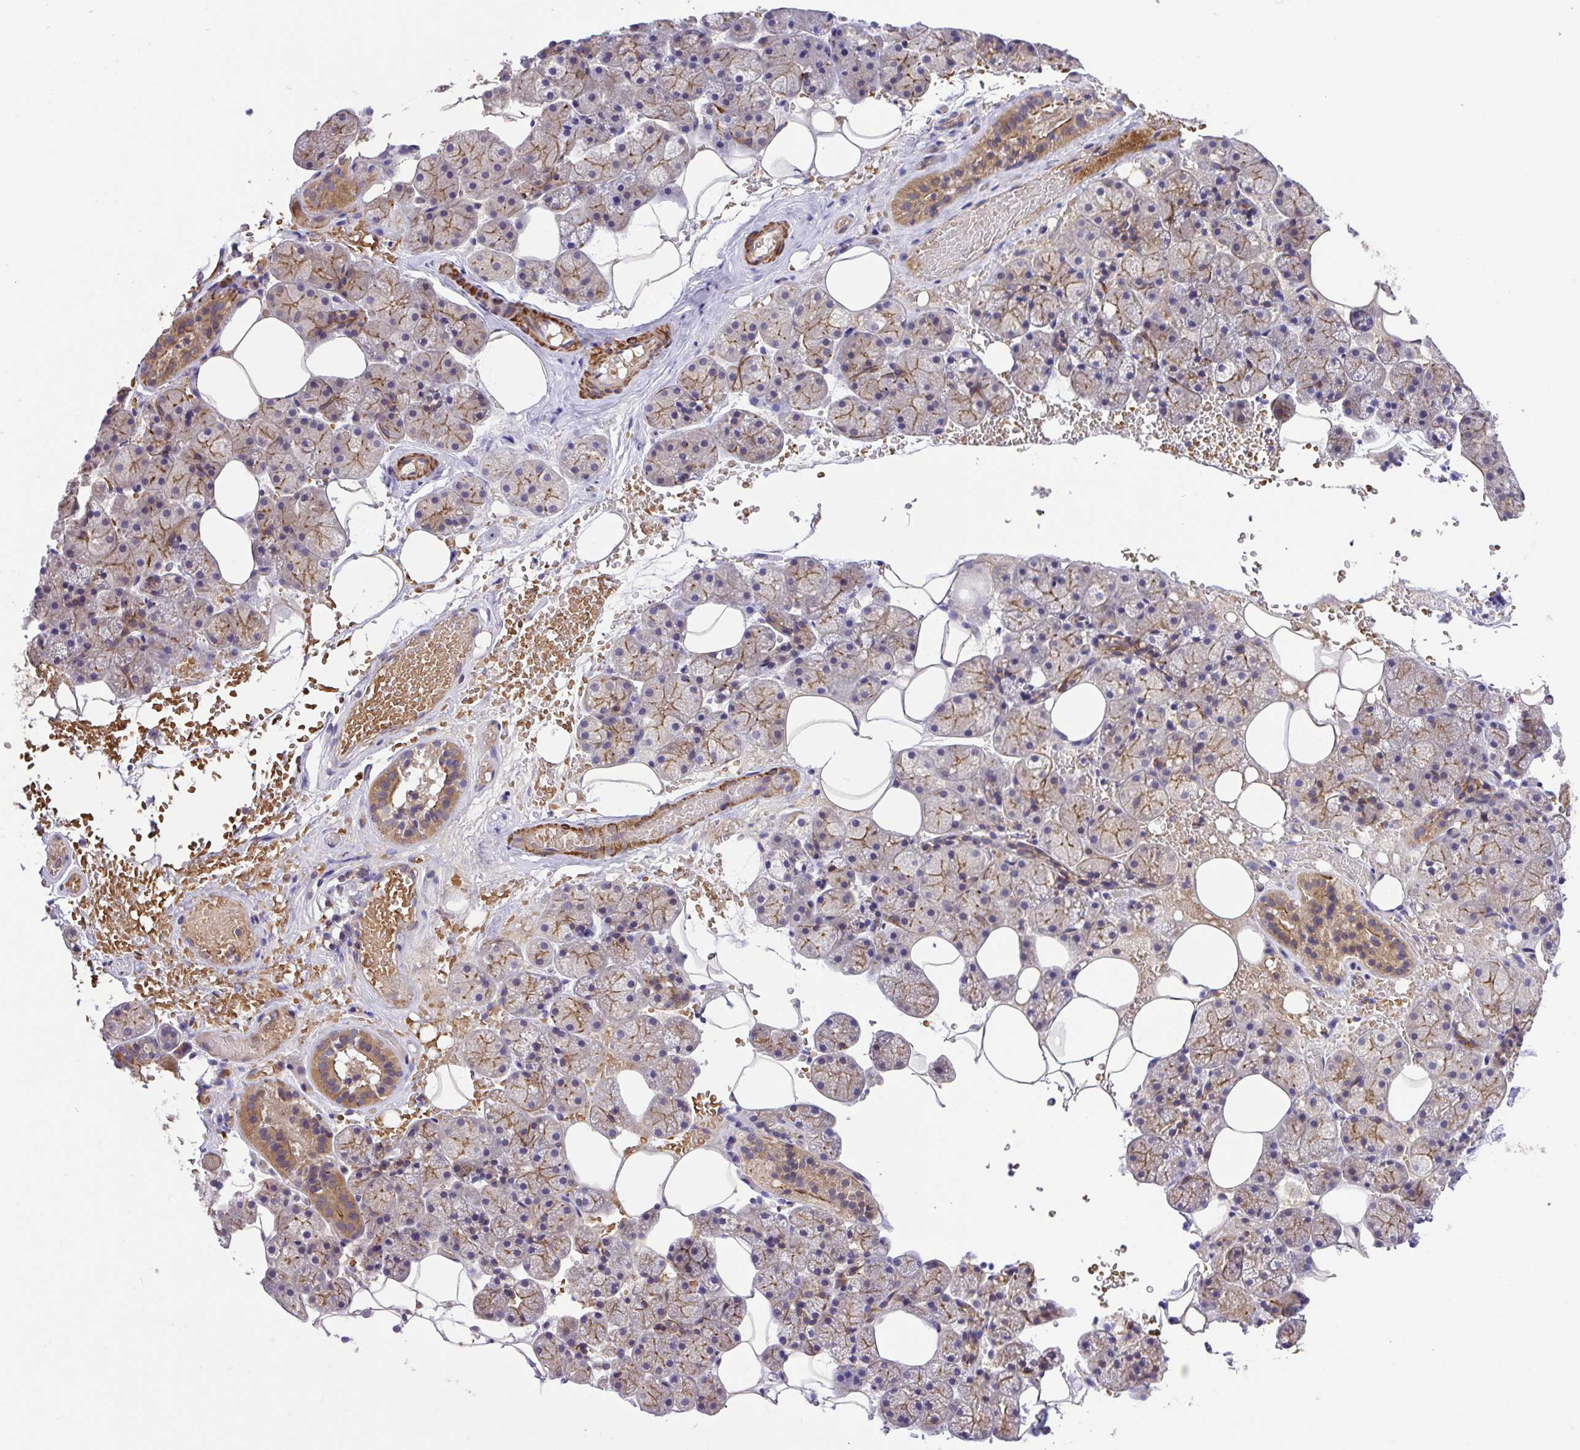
{"staining": {"intensity": "moderate", "quantity": "25%-75%", "location": "cytoplasmic/membranous"}, "tissue": "salivary gland", "cell_type": "Glandular cells", "image_type": "normal", "snomed": [{"axis": "morphology", "description": "Normal tissue, NOS"}, {"axis": "topography", "description": "Salivary gland"}, {"axis": "topography", "description": "Peripheral nerve tissue"}], "caption": "Immunohistochemical staining of benign human salivary gland demonstrates moderate cytoplasmic/membranous protein staining in about 25%-75% of glandular cells.", "gene": "IDE", "patient": {"sex": "male", "age": 38}}